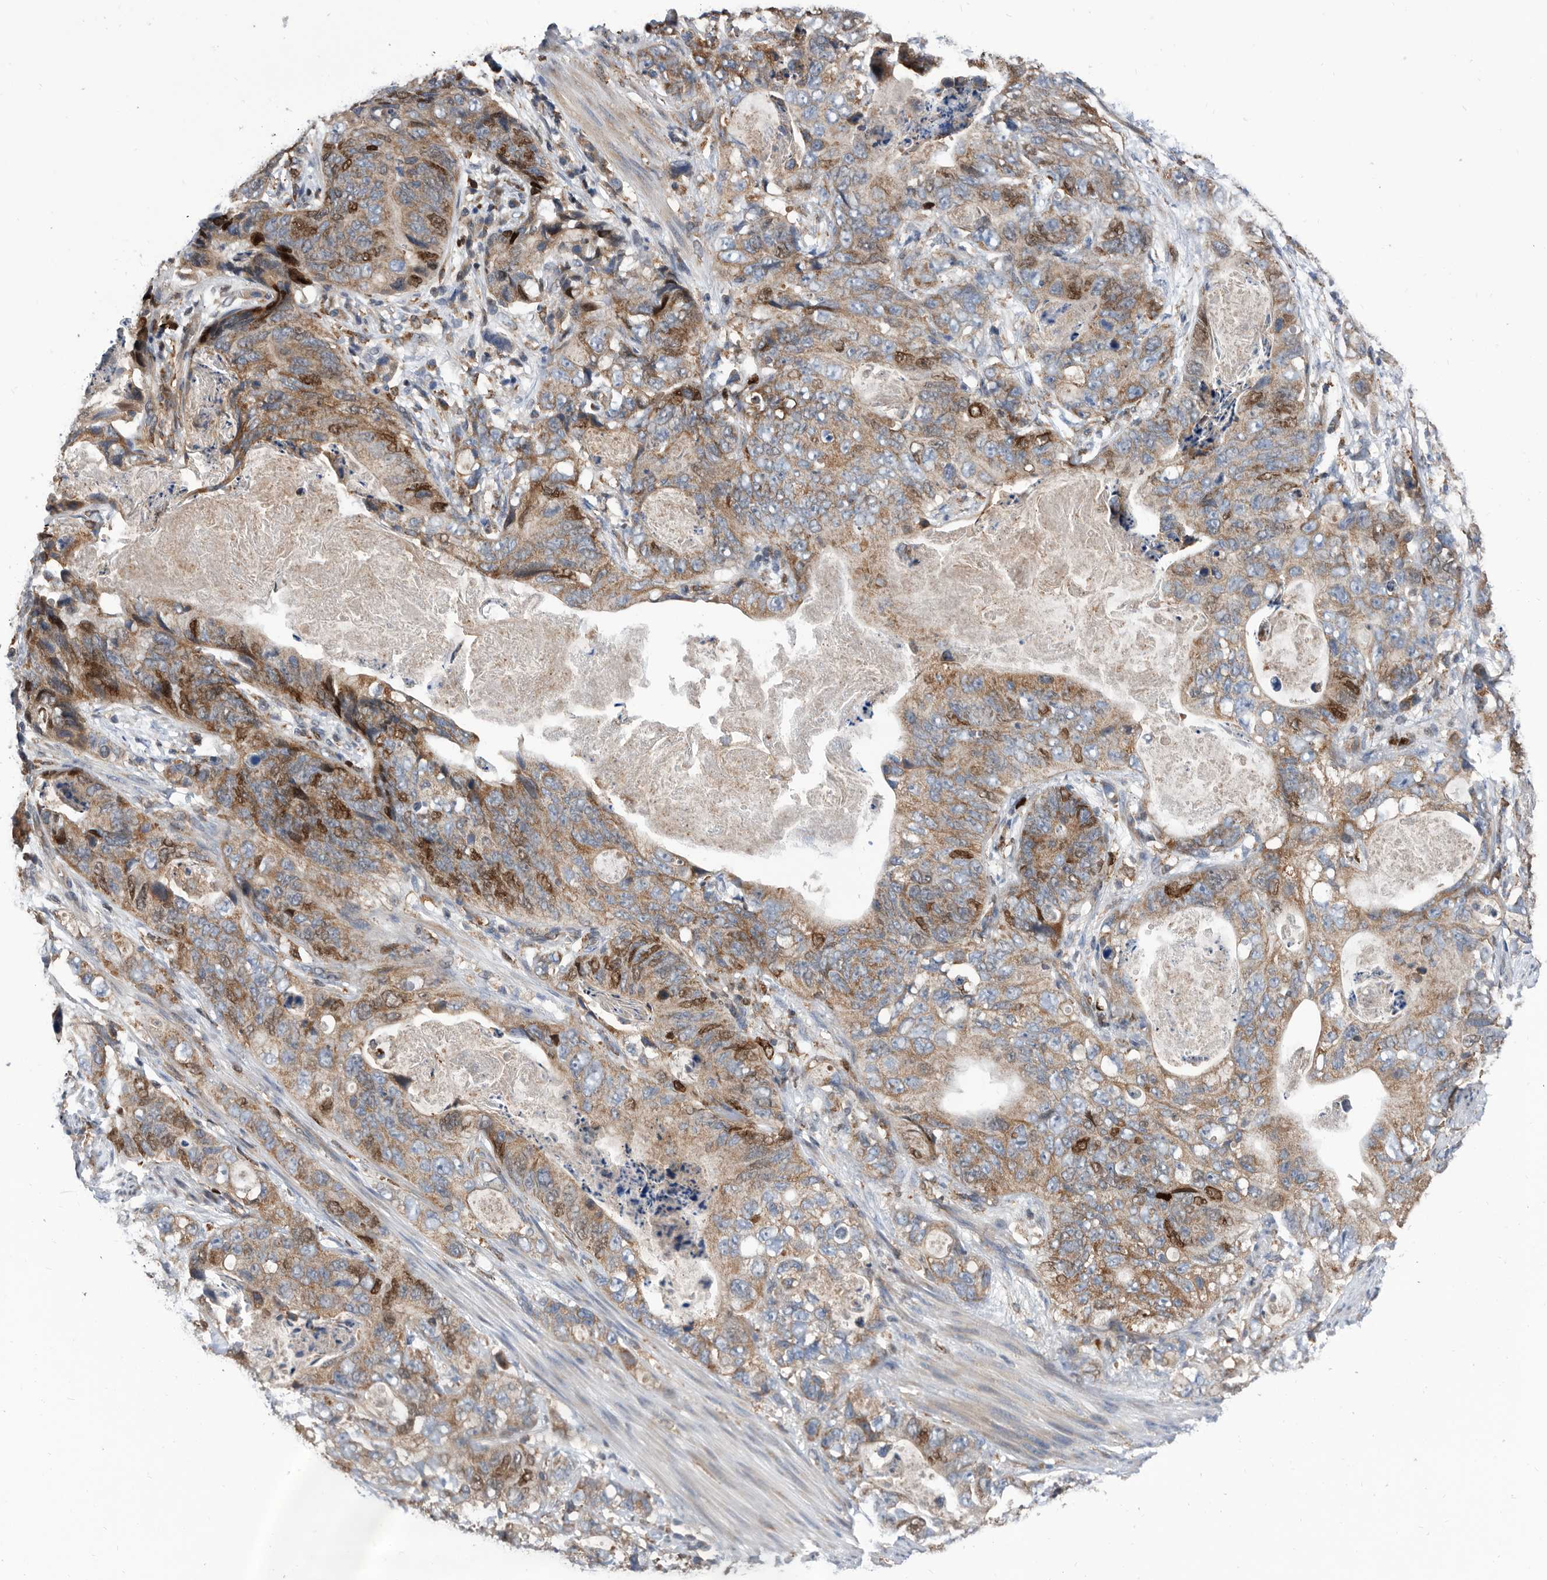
{"staining": {"intensity": "moderate", "quantity": ">75%", "location": "cytoplasmic/membranous,nuclear"}, "tissue": "stomach cancer", "cell_type": "Tumor cells", "image_type": "cancer", "snomed": [{"axis": "morphology", "description": "Normal tissue, NOS"}, {"axis": "morphology", "description": "Adenocarcinoma, NOS"}, {"axis": "topography", "description": "Stomach"}], "caption": "Adenocarcinoma (stomach) was stained to show a protein in brown. There is medium levels of moderate cytoplasmic/membranous and nuclear positivity in about >75% of tumor cells.", "gene": "ATAD2", "patient": {"sex": "female", "age": 89}}